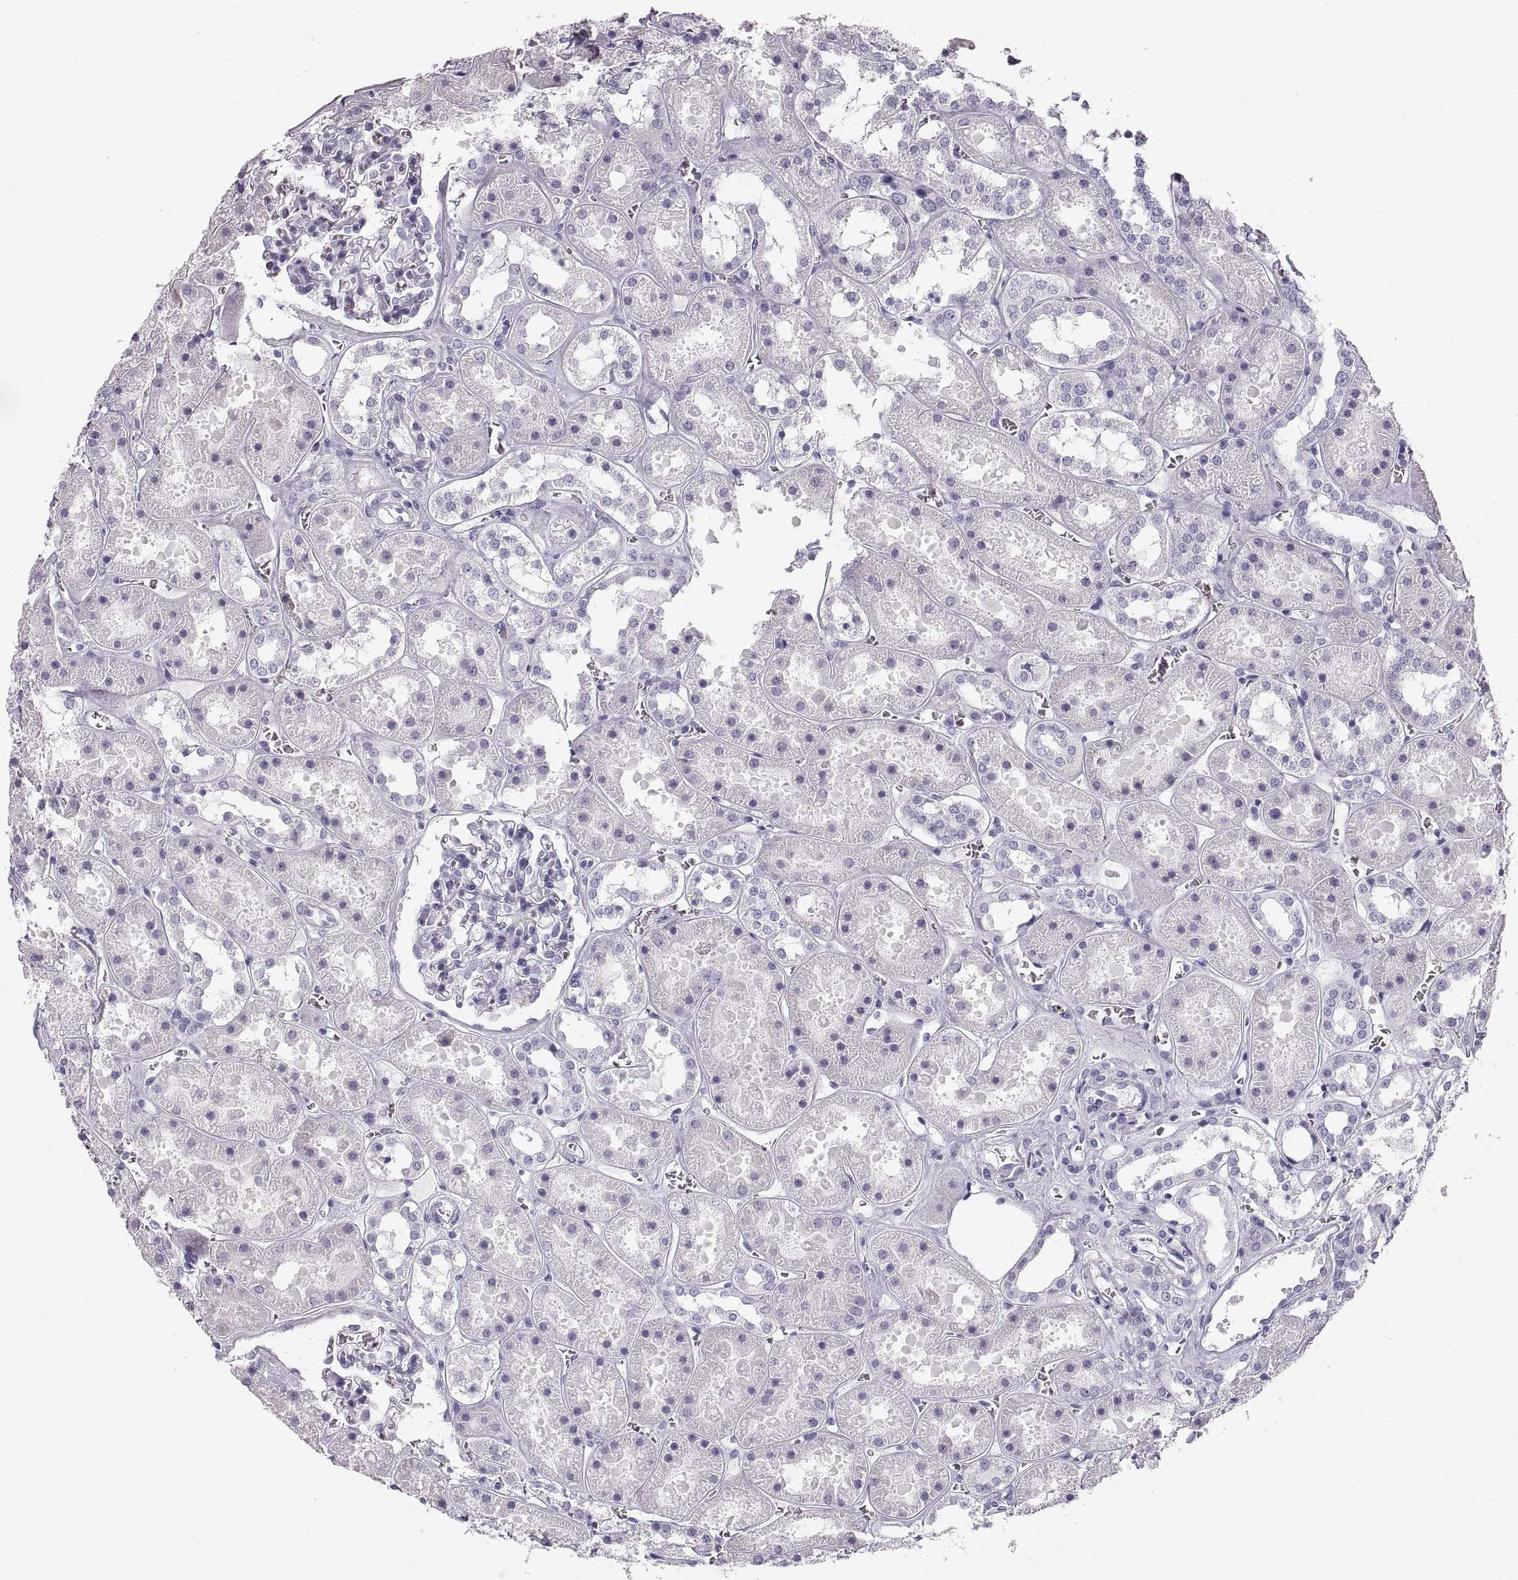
{"staining": {"intensity": "negative", "quantity": "none", "location": "none"}, "tissue": "kidney", "cell_type": "Cells in glomeruli", "image_type": "normal", "snomed": [{"axis": "morphology", "description": "Normal tissue, NOS"}, {"axis": "topography", "description": "Kidney"}], "caption": "An image of kidney stained for a protein exhibits no brown staining in cells in glomeruli. (Brightfield microscopy of DAB immunohistochemistry (IHC) at high magnification).", "gene": "CRYAA", "patient": {"sex": "female", "age": 41}}